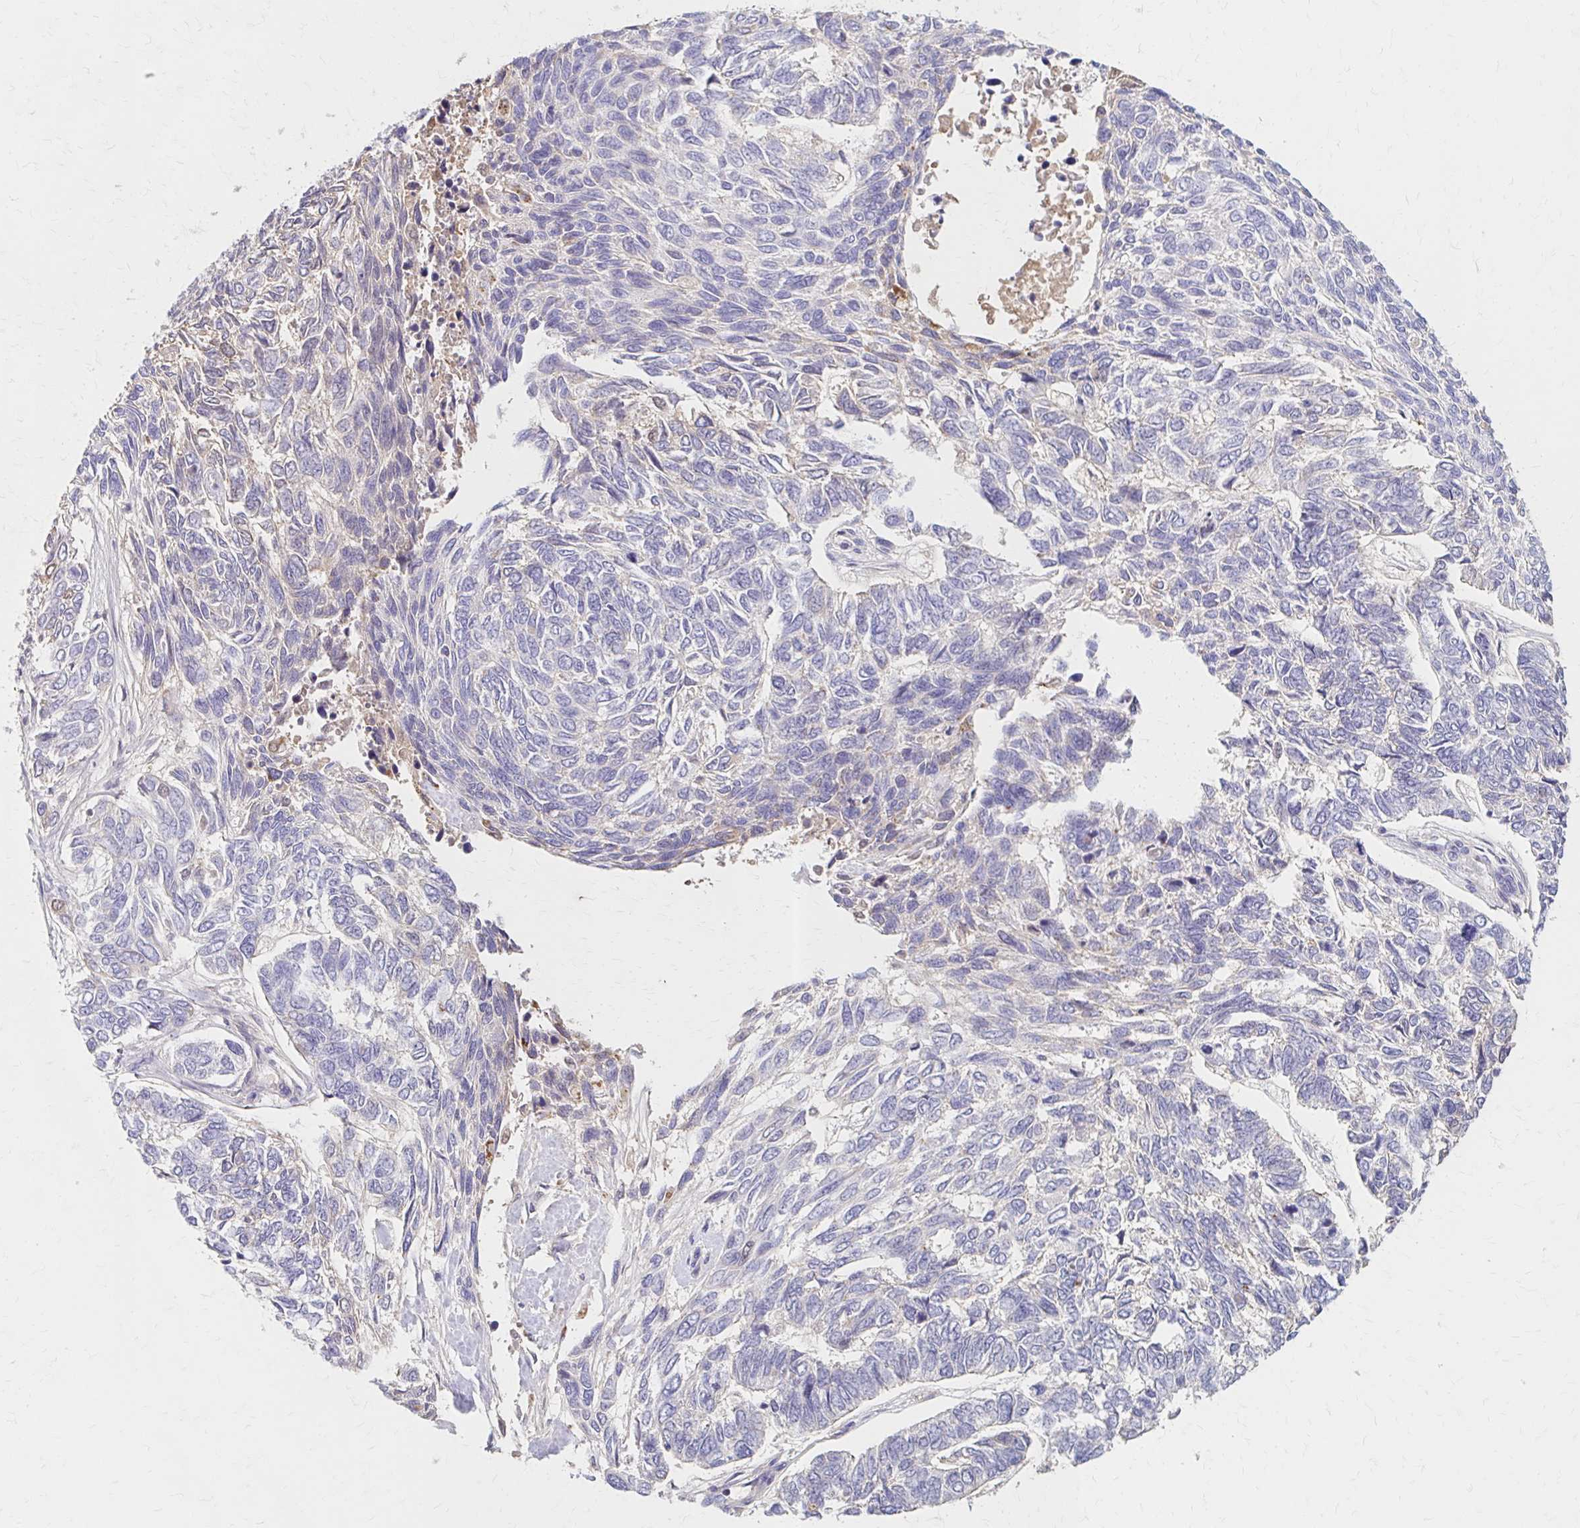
{"staining": {"intensity": "negative", "quantity": "none", "location": "none"}, "tissue": "skin cancer", "cell_type": "Tumor cells", "image_type": "cancer", "snomed": [{"axis": "morphology", "description": "Basal cell carcinoma"}, {"axis": "topography", "description": "Skin"}], "caption": "Tumor cells are negative for protein expression in human skin basal cell carcinoma.", "gene": "HMGCS2", "patient": {"sex": "female", "age": 65}}